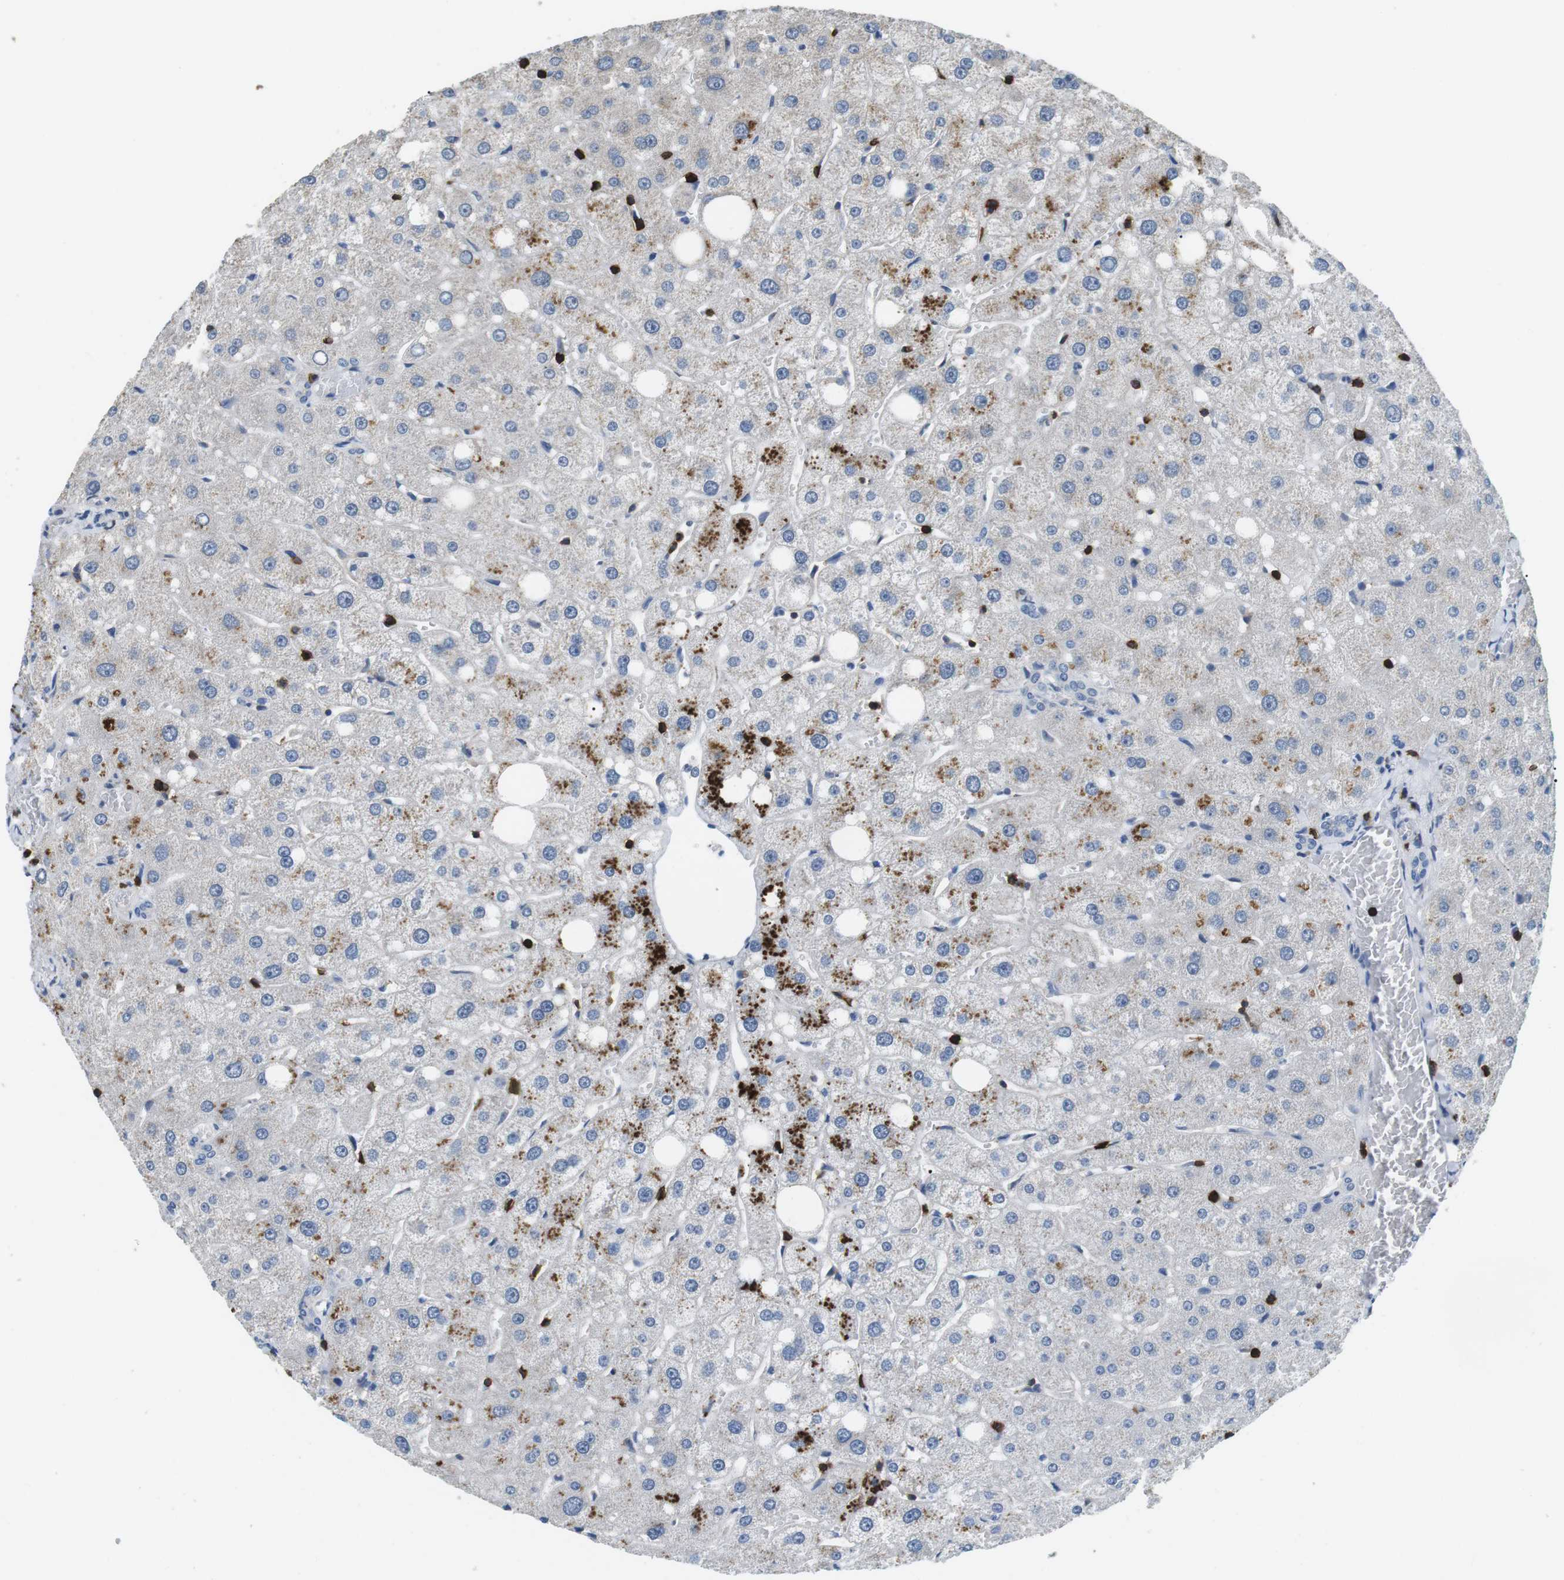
{"staining": {"intensity": "negative", "quantity": "none", "location": "none"}, "tissue": "liver", "cell_type": "Cholangiocytes", "image_type": "normal", "snomed": [{"axis": "morphology", "description": "Normal tissue, NOS"}, {"axis": "topography", "description": "Liver"}], "caption": "Human liver stained for a protein using immunohistochemistry reveals no positivity in cholangiocytes.", "gene": "CD6", "patient": {"sex": "male", "age": 73}}